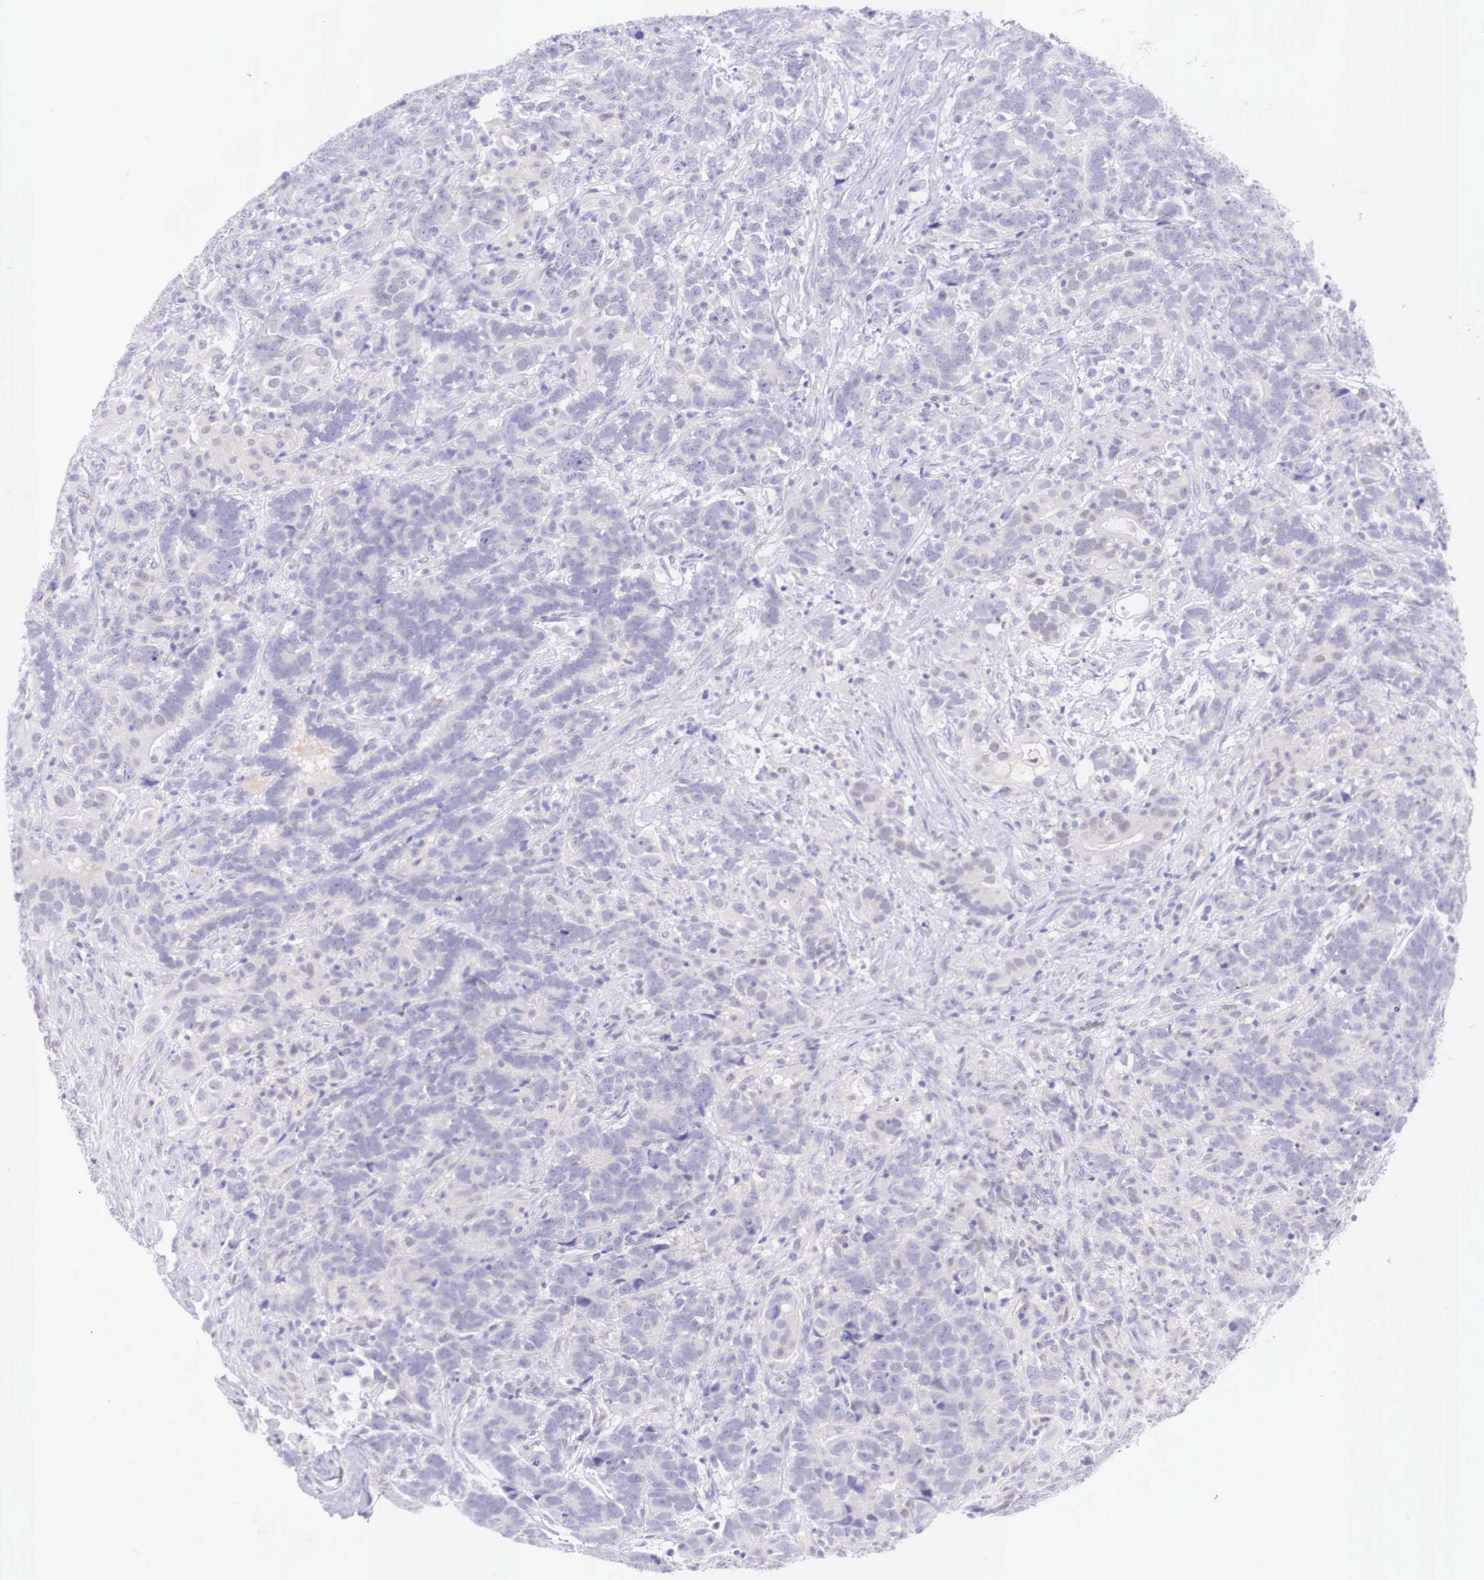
{"staining": {"intensity": "negative", "quantity": "none", "location": "none"}, "tissue": "testis cancer", "cell_type": "Tumor cells", "image_type": "cancer", "snomed": [{"axis": "morphology", "description": "Carcinoma, Embryonal, NOS"}, {"axis": "topography", "description": "Testis"}], "caption": "Tumor cells show no significant protein positivity in testis cancer (embryonal carcinoma).", "gene": "BCL6", "patient": {"sex": "male", "age": 26}}